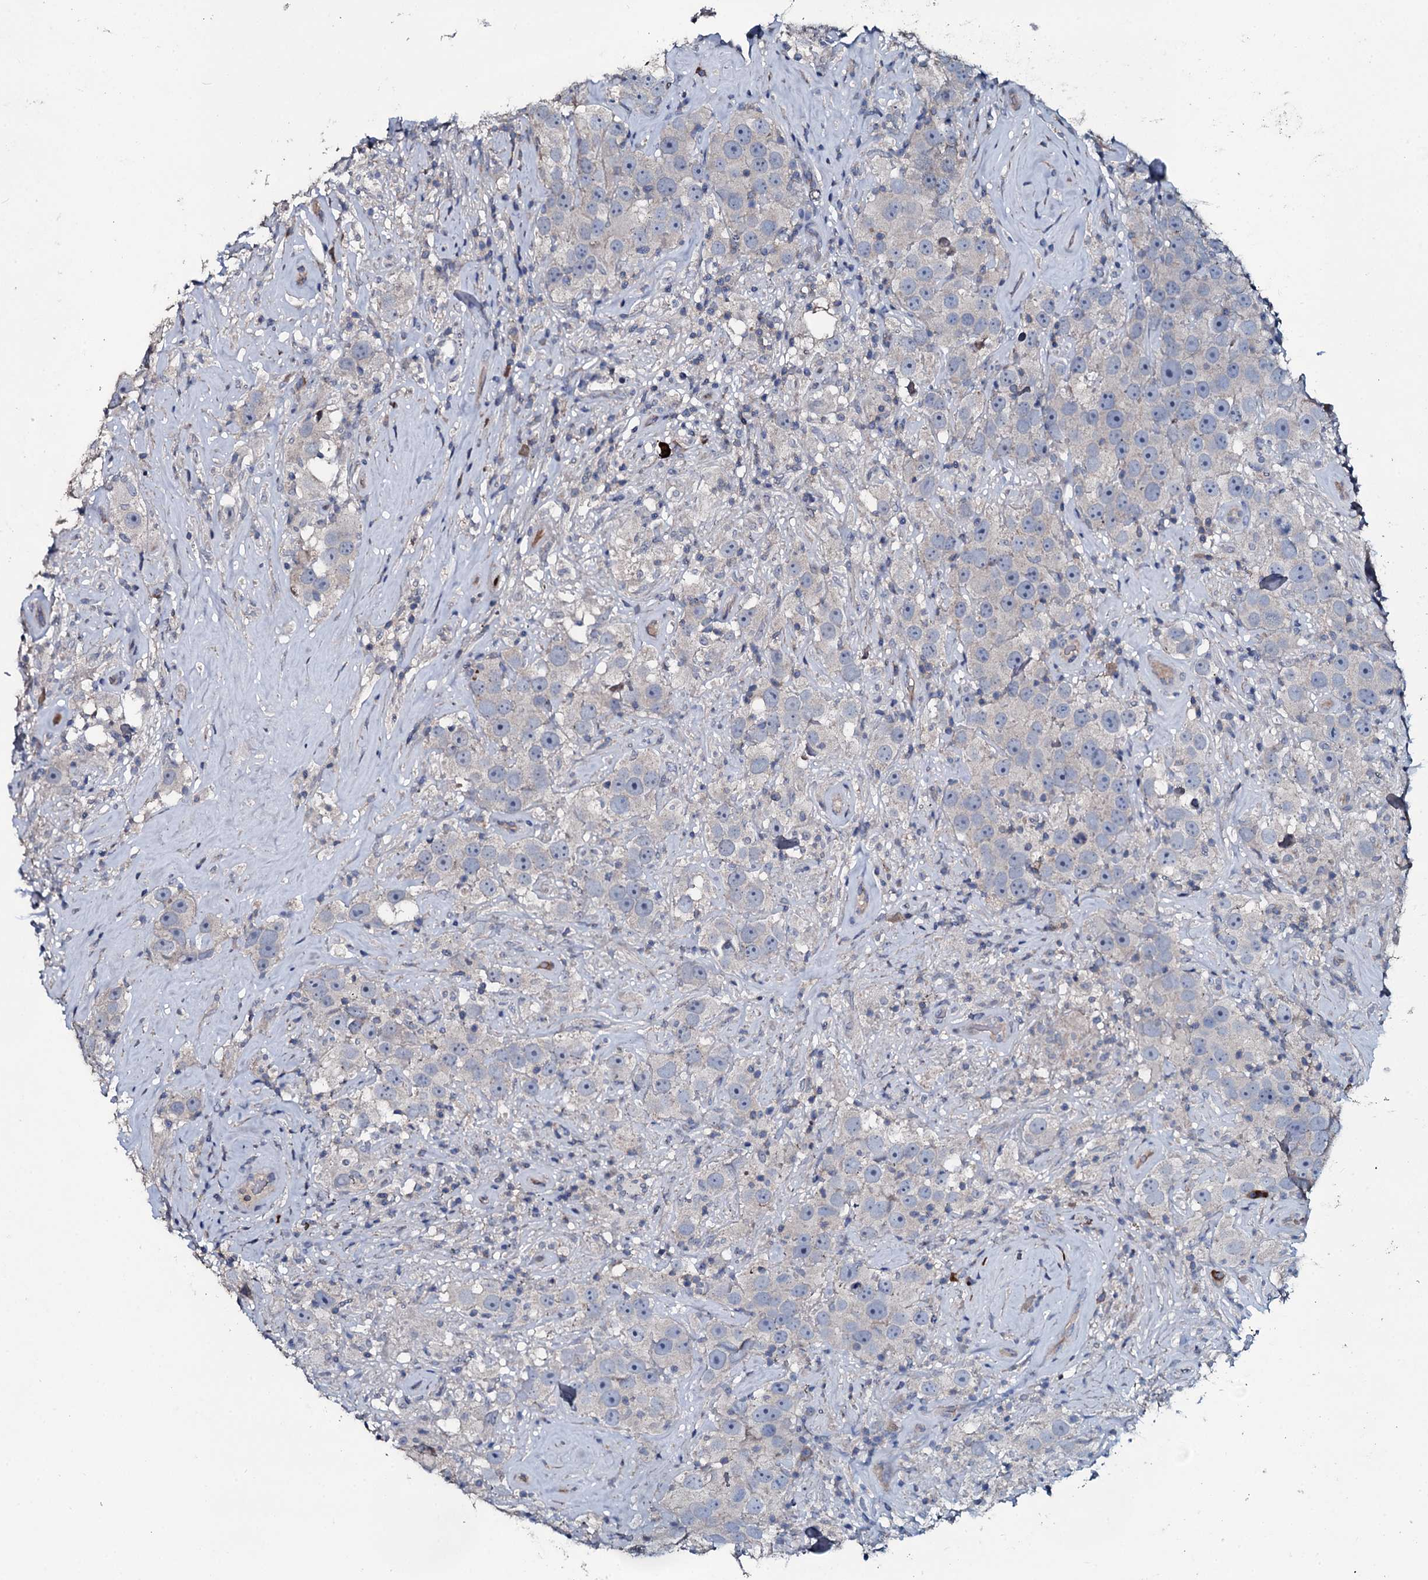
{"staining": {"intensity": "negative", "quantity": "none", "location": "none"}, "tissue": "testis cancer", "cell_type": "Tumor cells", "image_type": "cancer", "snomed": [{"axis": "morphology", "description": "Seminoma, NOS"}, {"axis": "topography", "description": "Testis"}], "caption": "A high-resolution micrograph shows immunohistochemistry (IHC) staining of seminoma (testis), which exhibits no significant positivity in tumor cells. (Brightfield microscopy of DAB immunohistochemistry at high magnification).", "gene": "IL12B", "patient": {"sex": "male", "age": 49}}